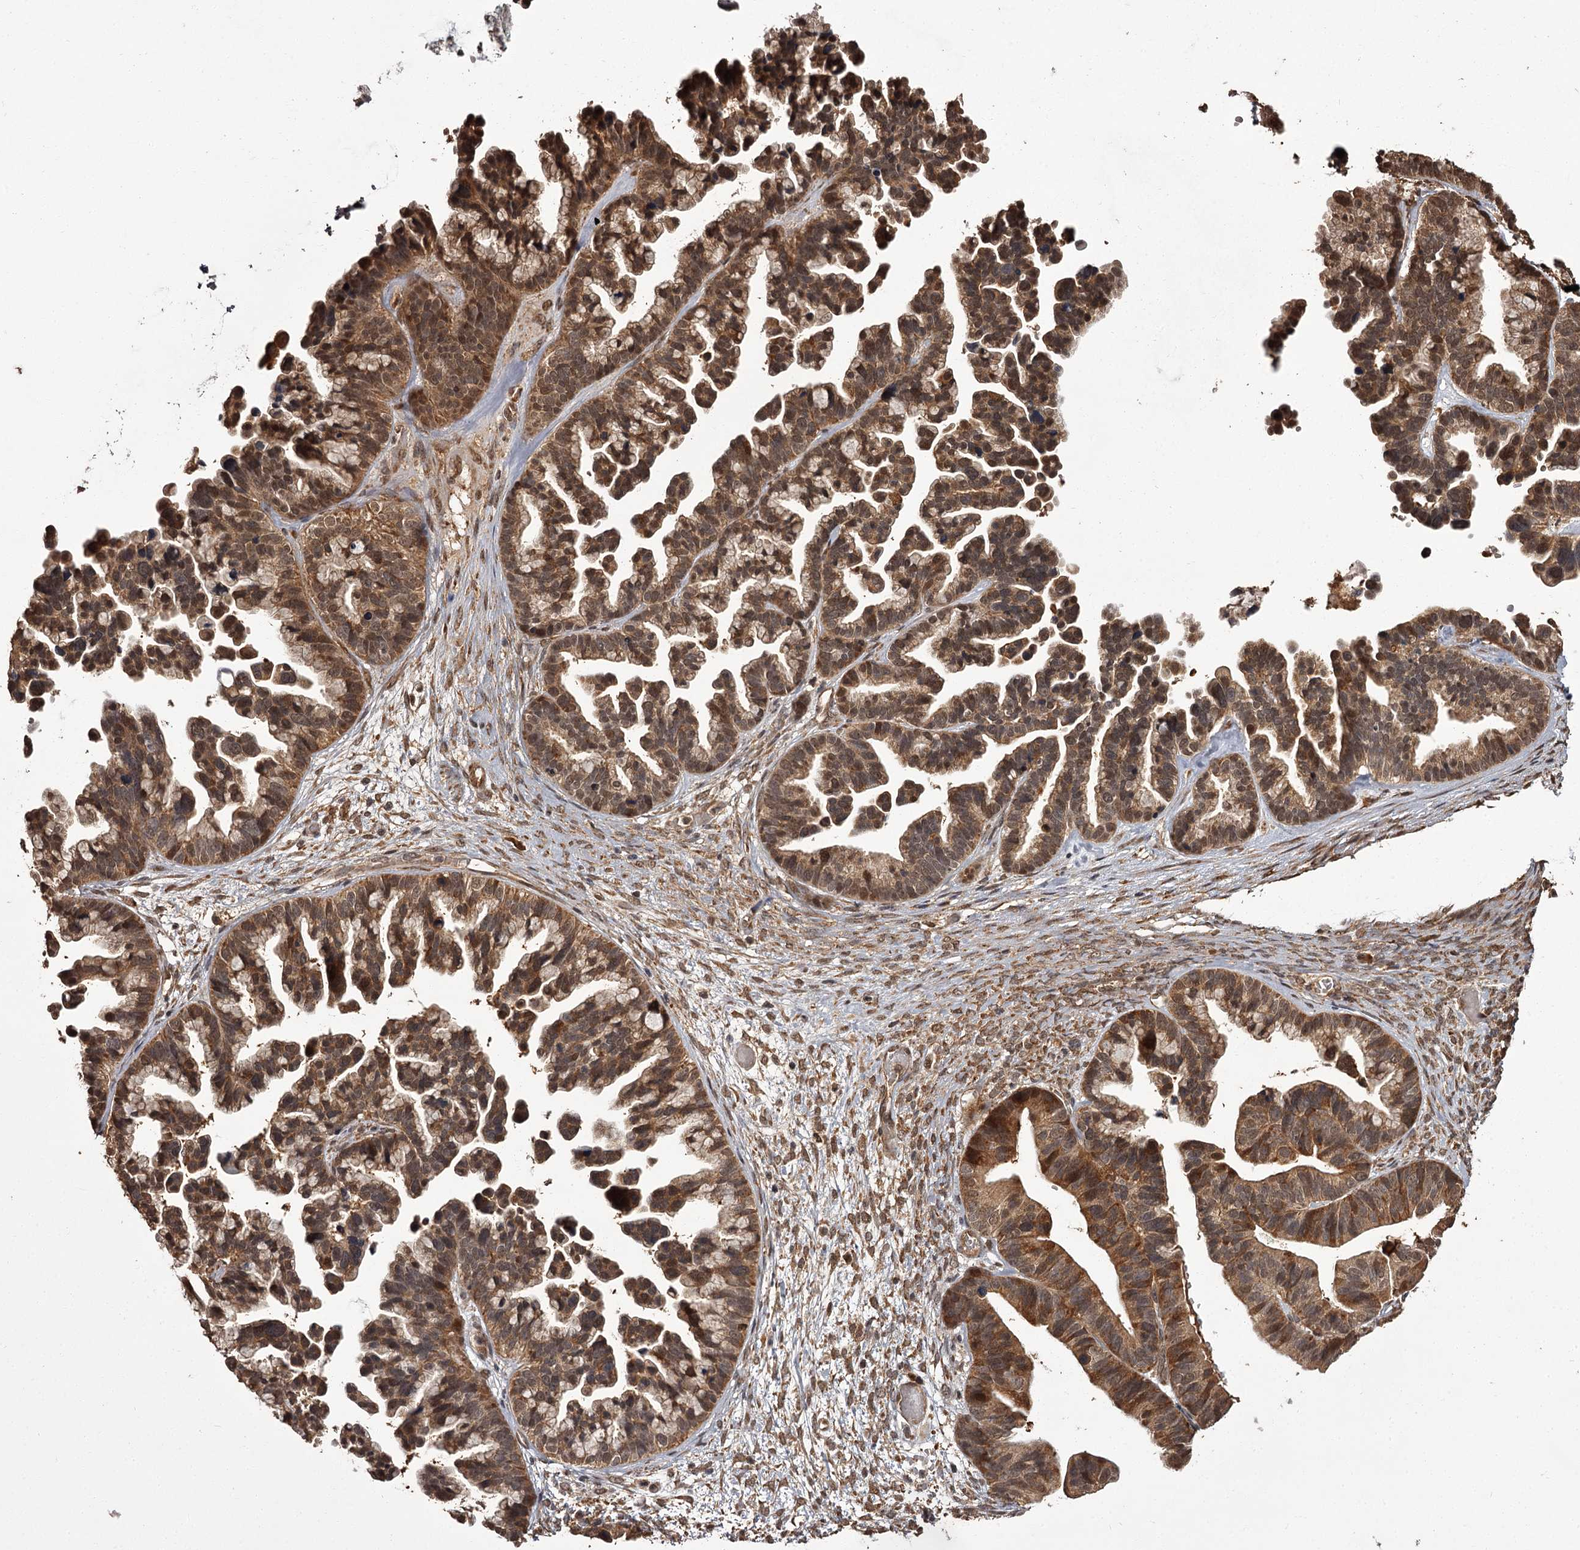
{"staining": {"intensity": "moderate", "quantity": ">75%", "location": "cytoplasmic/membranous,nuclear"}, "tissue": "ovarian cancer", "cell_type": "Tumor cells", "image_type": "cancer", "snomed": [{"axis": "morphology", "description": "Cystadenocarcinoma, serous, NOS"}, {"axis": "topography", "description": "Ovary"}], "caption": "Immunohistochemical staining of human serous cystadenocarcinoma (ovarian) displays moderate cytoplasmic/membranous and nuclear protein expression in about >75% of tumor cells.", "gene": "NPRL2", "patient": {"sex": "female", "age": 56}}